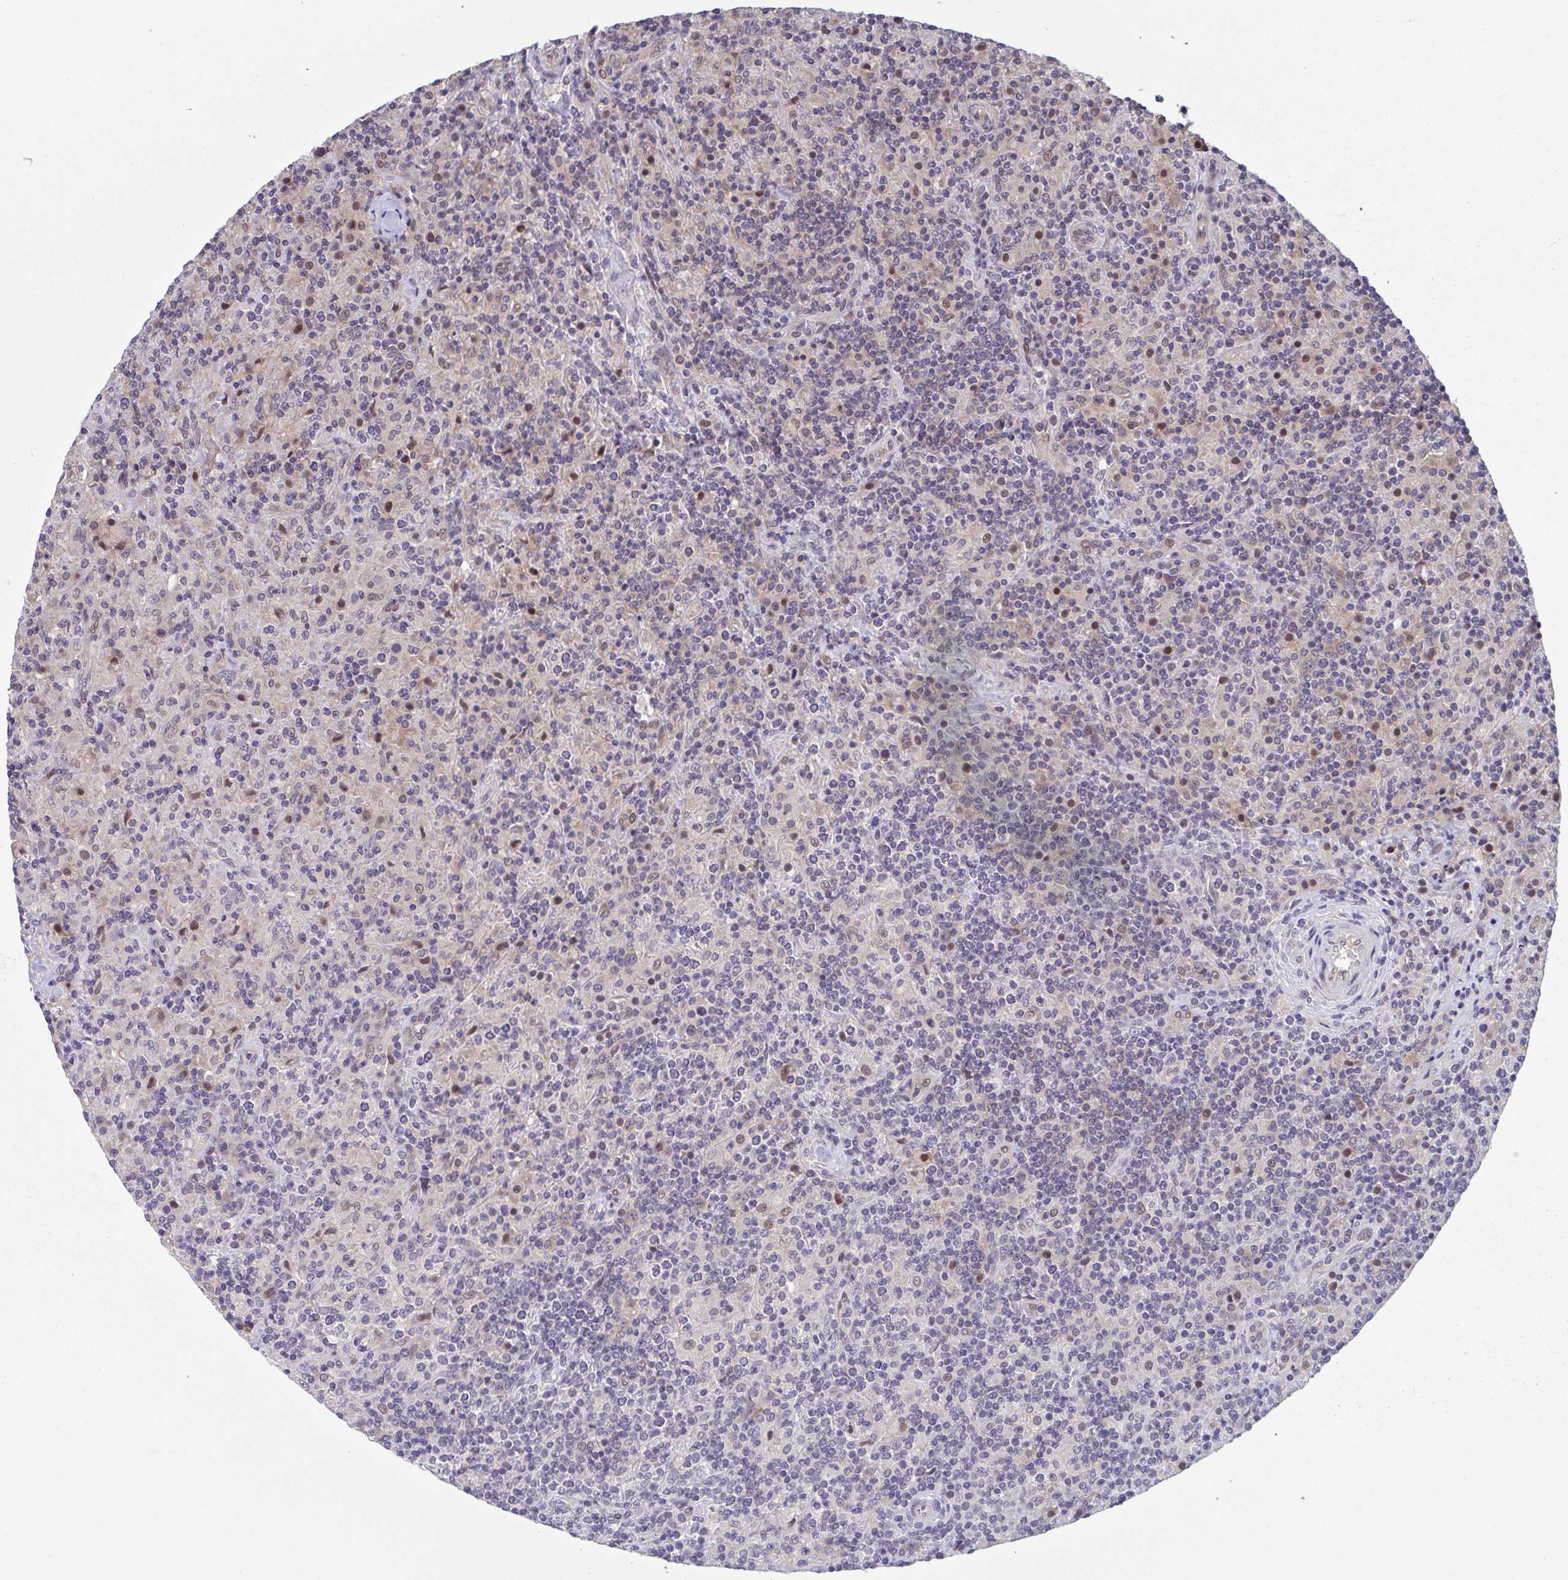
{"staining": {"intensity": "negative", "quantity": "none", "location": "none"}, "tissue": "lymphoma", "cell_type": "Tumor cells", "image_type": "cancer", "snomed": [{"axis": "morphology", "description": "Hodgkin's disease, NOS"}, {"axis": "topography", "description": "Lymph node"}], "caption": "This is a image of immunohistochemistry (IHC) staining of lymphoma, which shows no staining in tumor cells.", "gene": "RIOK1", "patient": {"sex": "male", "age": 70}}